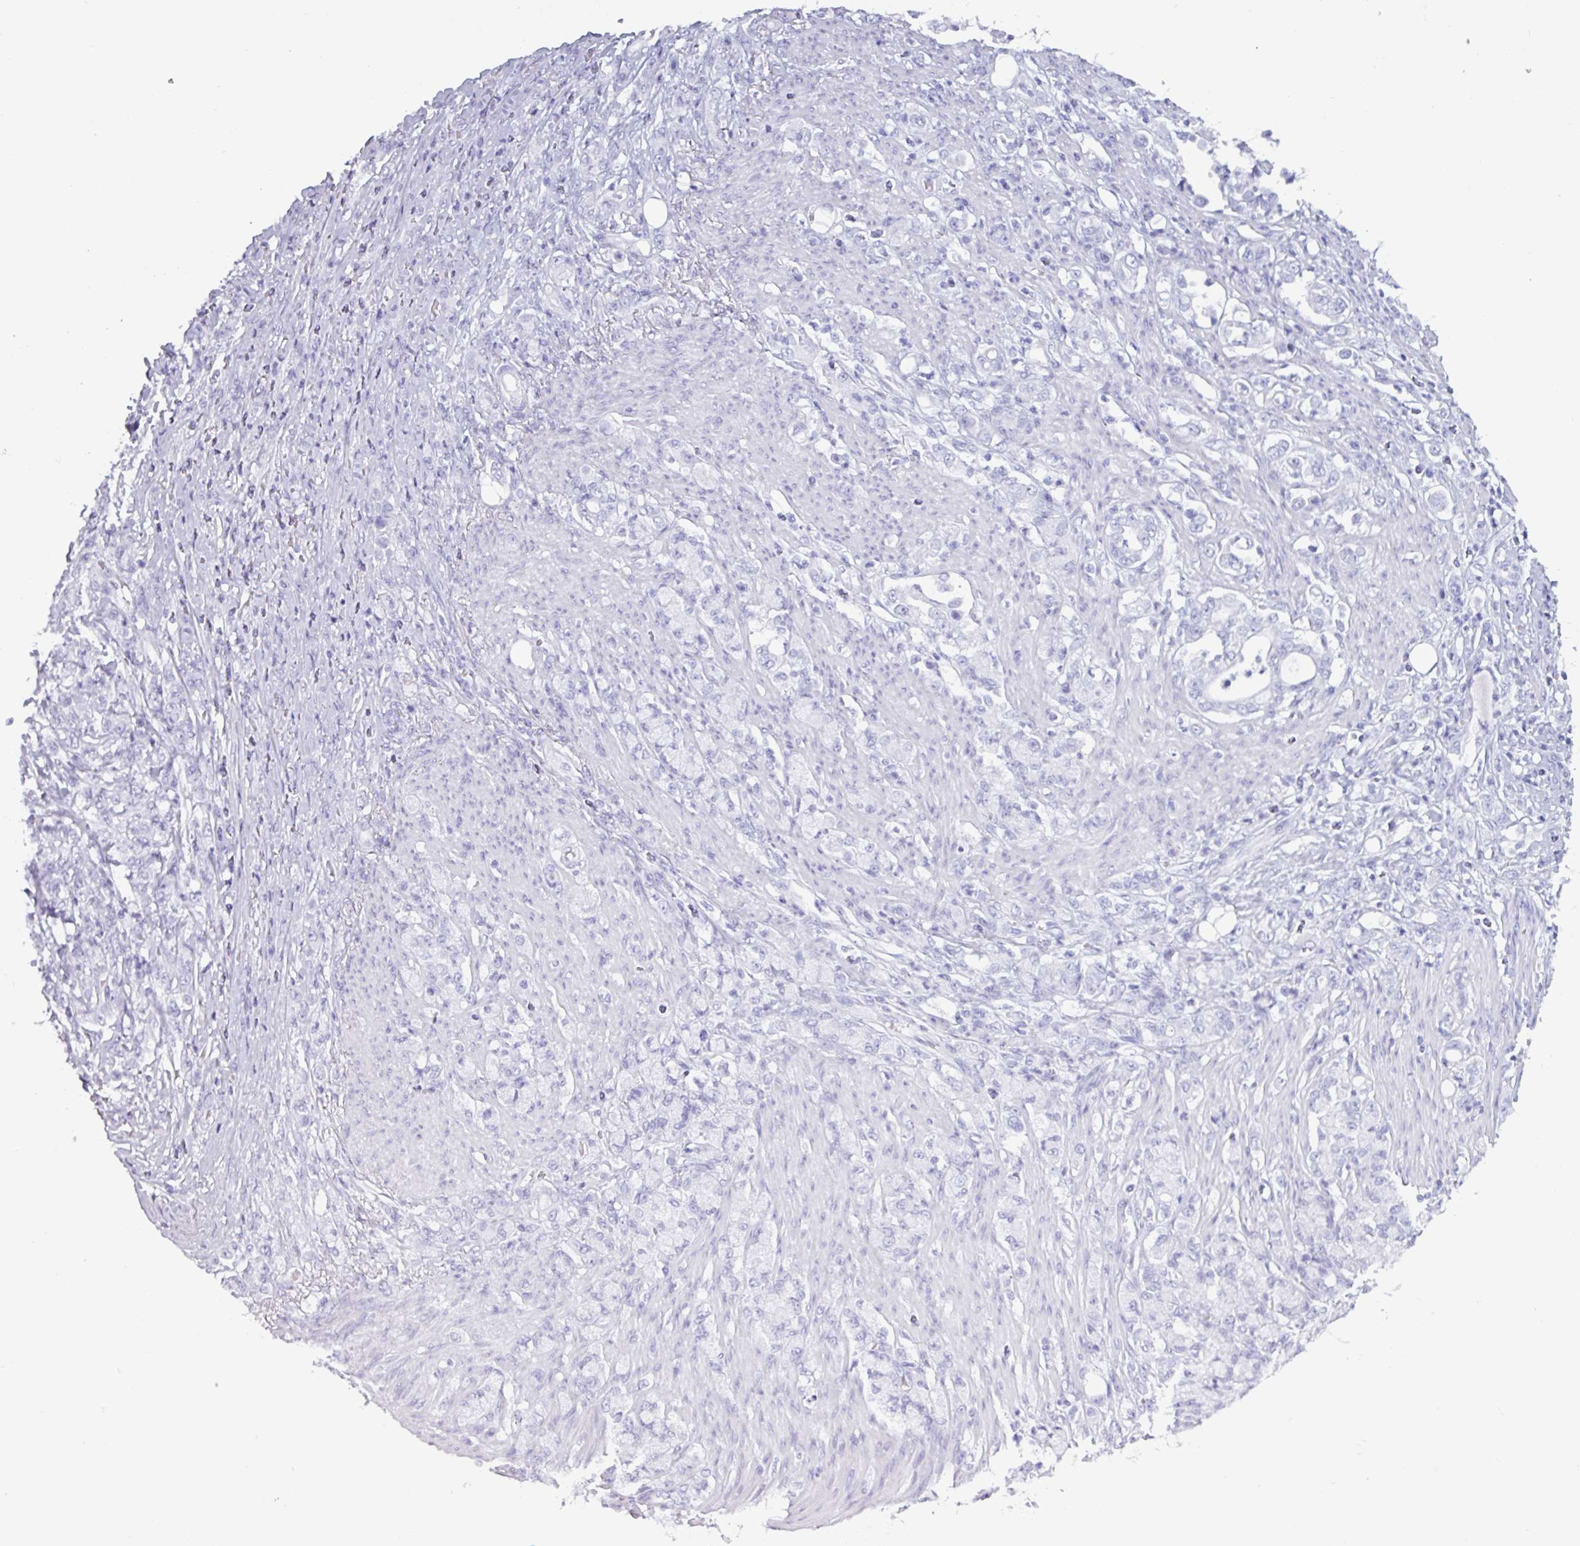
{"staining": {"intensity": "negative", "quantity": "none", "location": "none"}, "tissue": "stomach cancer", "cell_type": "Tumor cells", "image_type": "cancer", "snomed": [{"axis": "morphology", "description": "Normal tissue, NOS"}, {"axis": "morphology", "description": "Adenocarcinoma, NOS"}, {"axis": "topography", "description": "Stomach"}], "caption": "DAB (3,3'-diaminobenzidine) immunohistochemical staining of adenocarcinoma (stomach) exhibits no significant staining in tumor cells. (DAB (3,3'-diaminobenzidine) IHC with hematoxylin counter stain).", "gene": "CAMK1", "patient": {"sex": "female", "age": 79}}